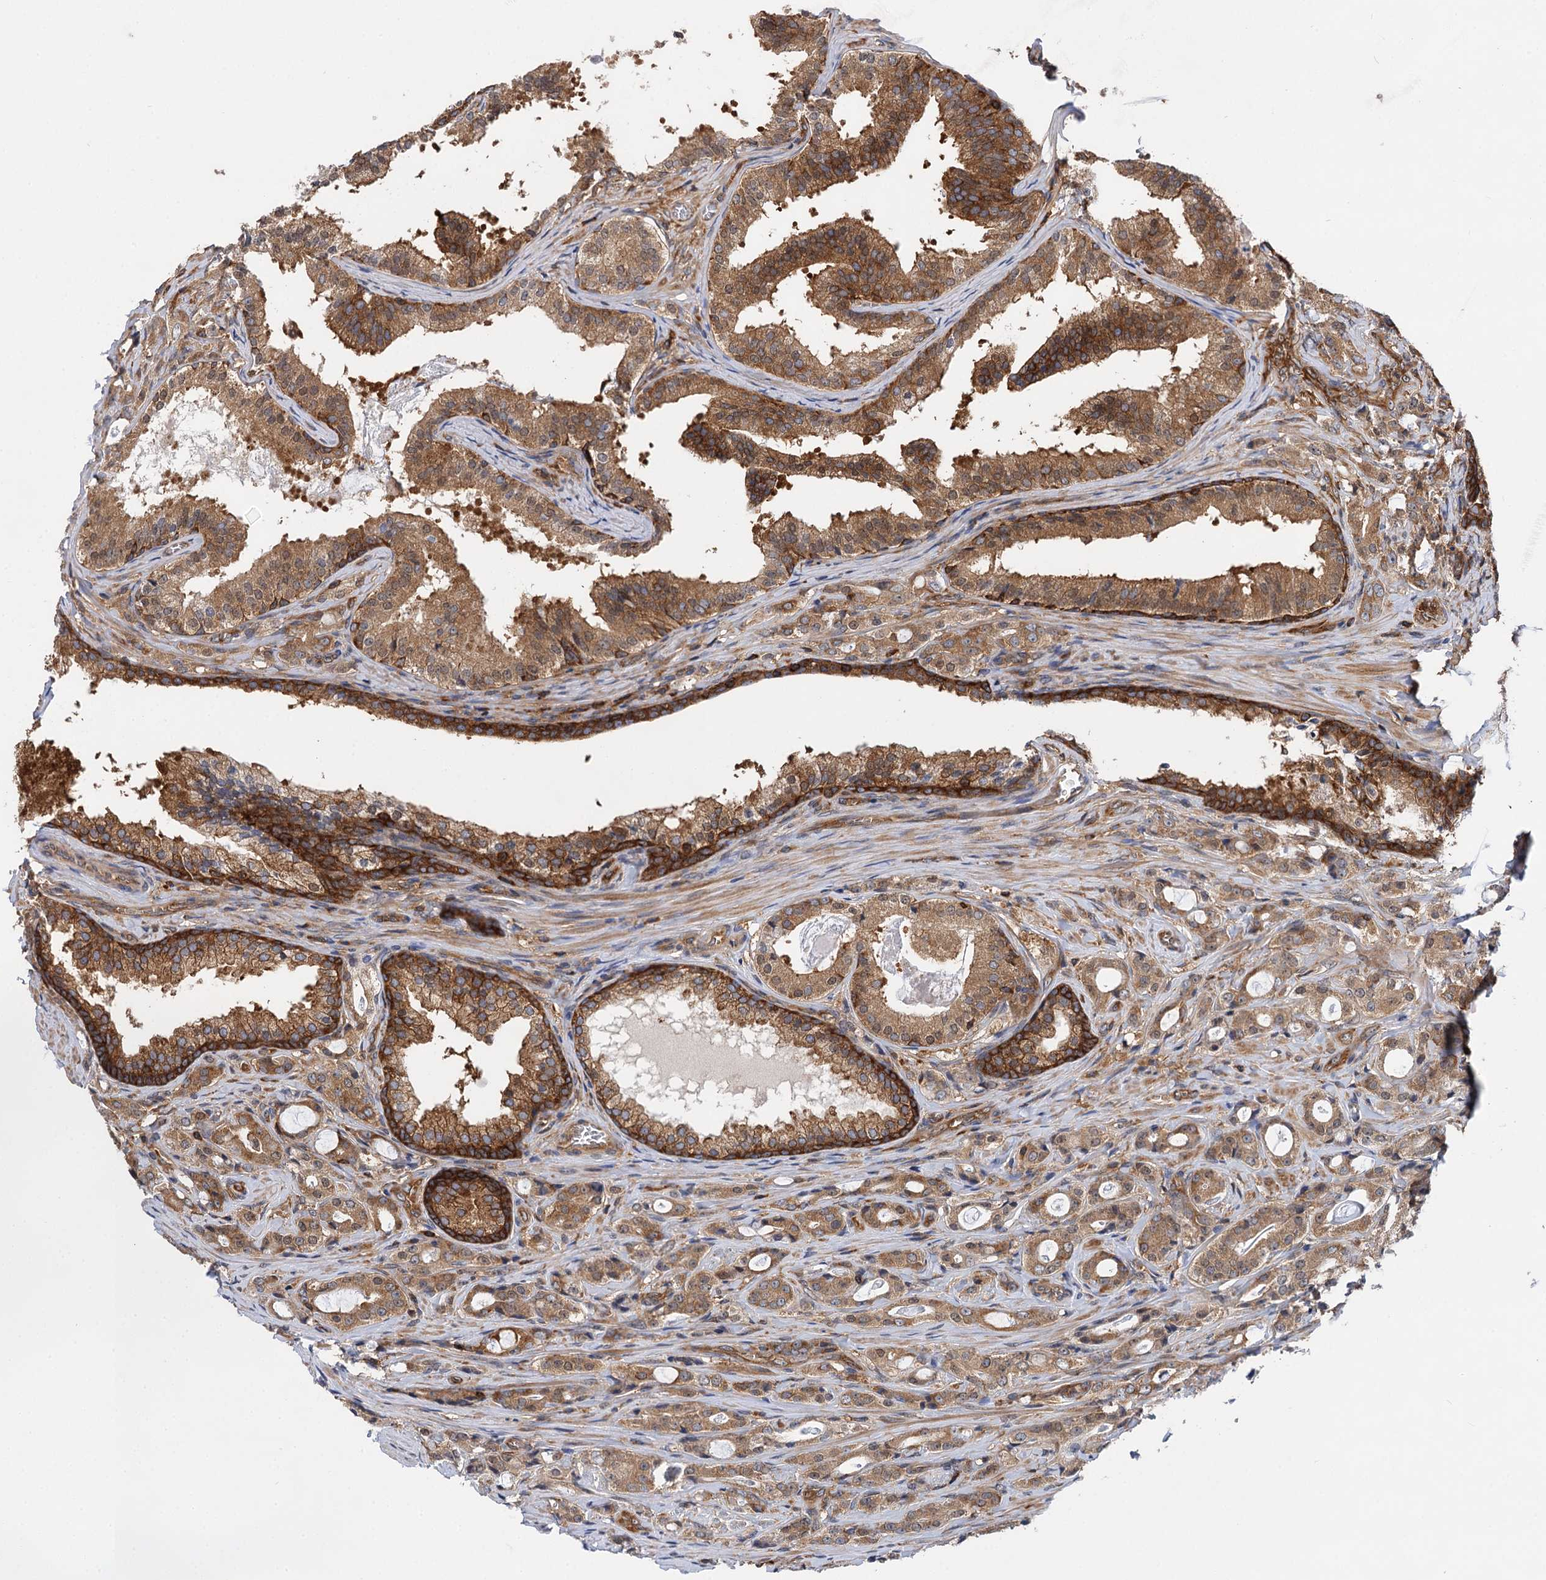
{"staining": {"intensity": "moderate", "quantity": ">75%", "location": "cytoplasmic/membranous"}, "tissue": "prostate cancer", "cell_type": "Tumor cells", "image_type": "cancer", "snomed": [{"axis": "morphology", "description": "Adenocarcinoma, High grade"}, {"axis": "topography", "description": "Prostate"}], "caption": "Immunohistochemical staining of human prostate cancer (adenocarcinoma (high-grade)) exhibits medium levels of moderate cytoplasmic/membranous protein expression in about >75% of tumor cells.", "gene": "PACS1", "patient": {"sex": "male", "age": 63}}